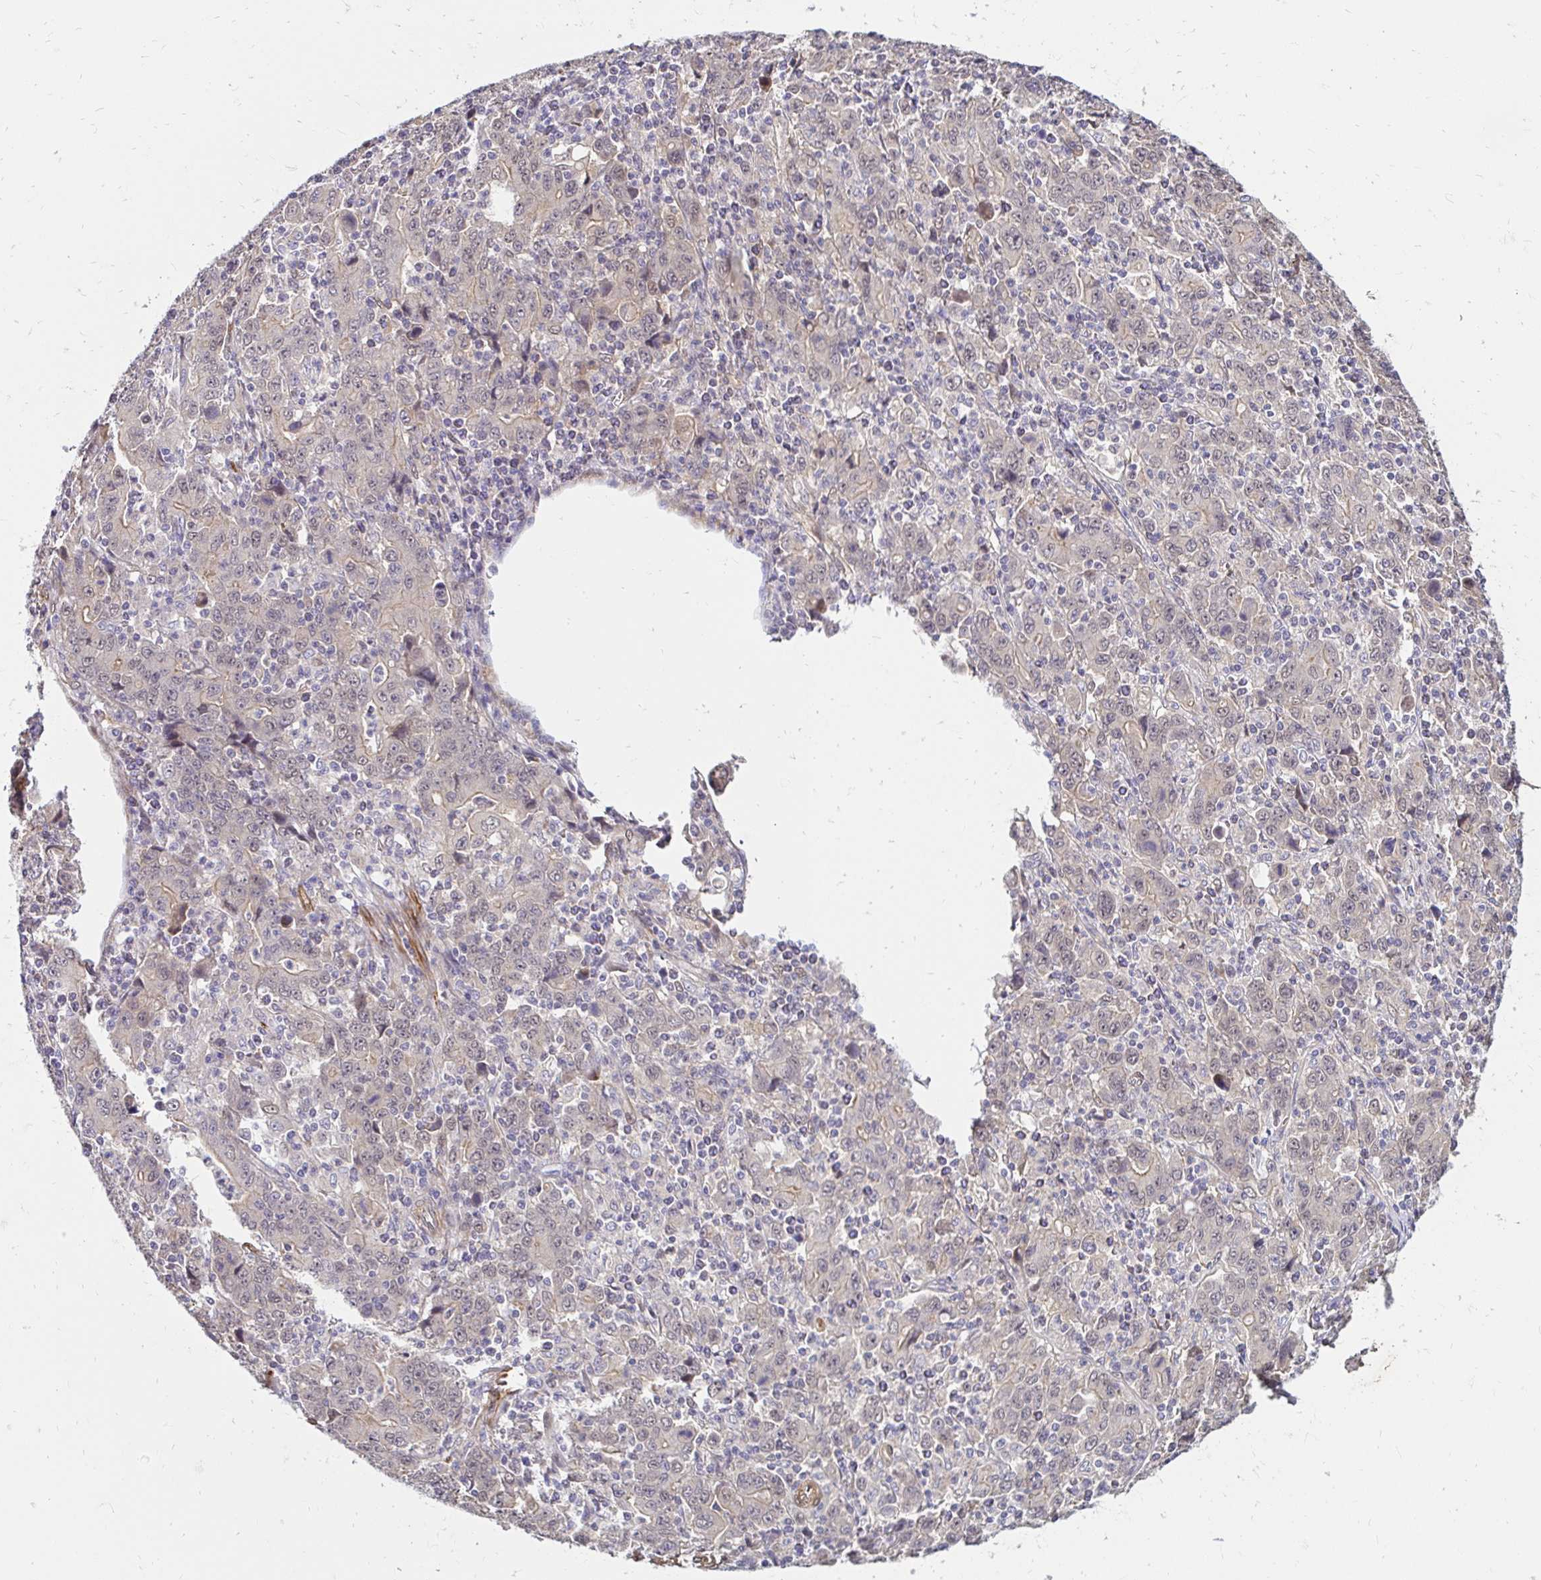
{"staining": {"intensity": "weak", "quantity": "<25%", "location": "cytoplasmic/membranous,nuclear"}, "tissue": "stomach cancer", "cell_type": "Tumor cells", "image_type": "cancer", "snomed": [{"axis": "morphology", "description": "Adenocarcinoma, NOS"}, {"axis": "topography", "description": "Stomach, upper"}], "caption": "There is no significant staining in tumor cells of stomach cancer (adenocarcinoma).", "gene": "YAP1", "patient": {"sex": "male", "age": 69}}